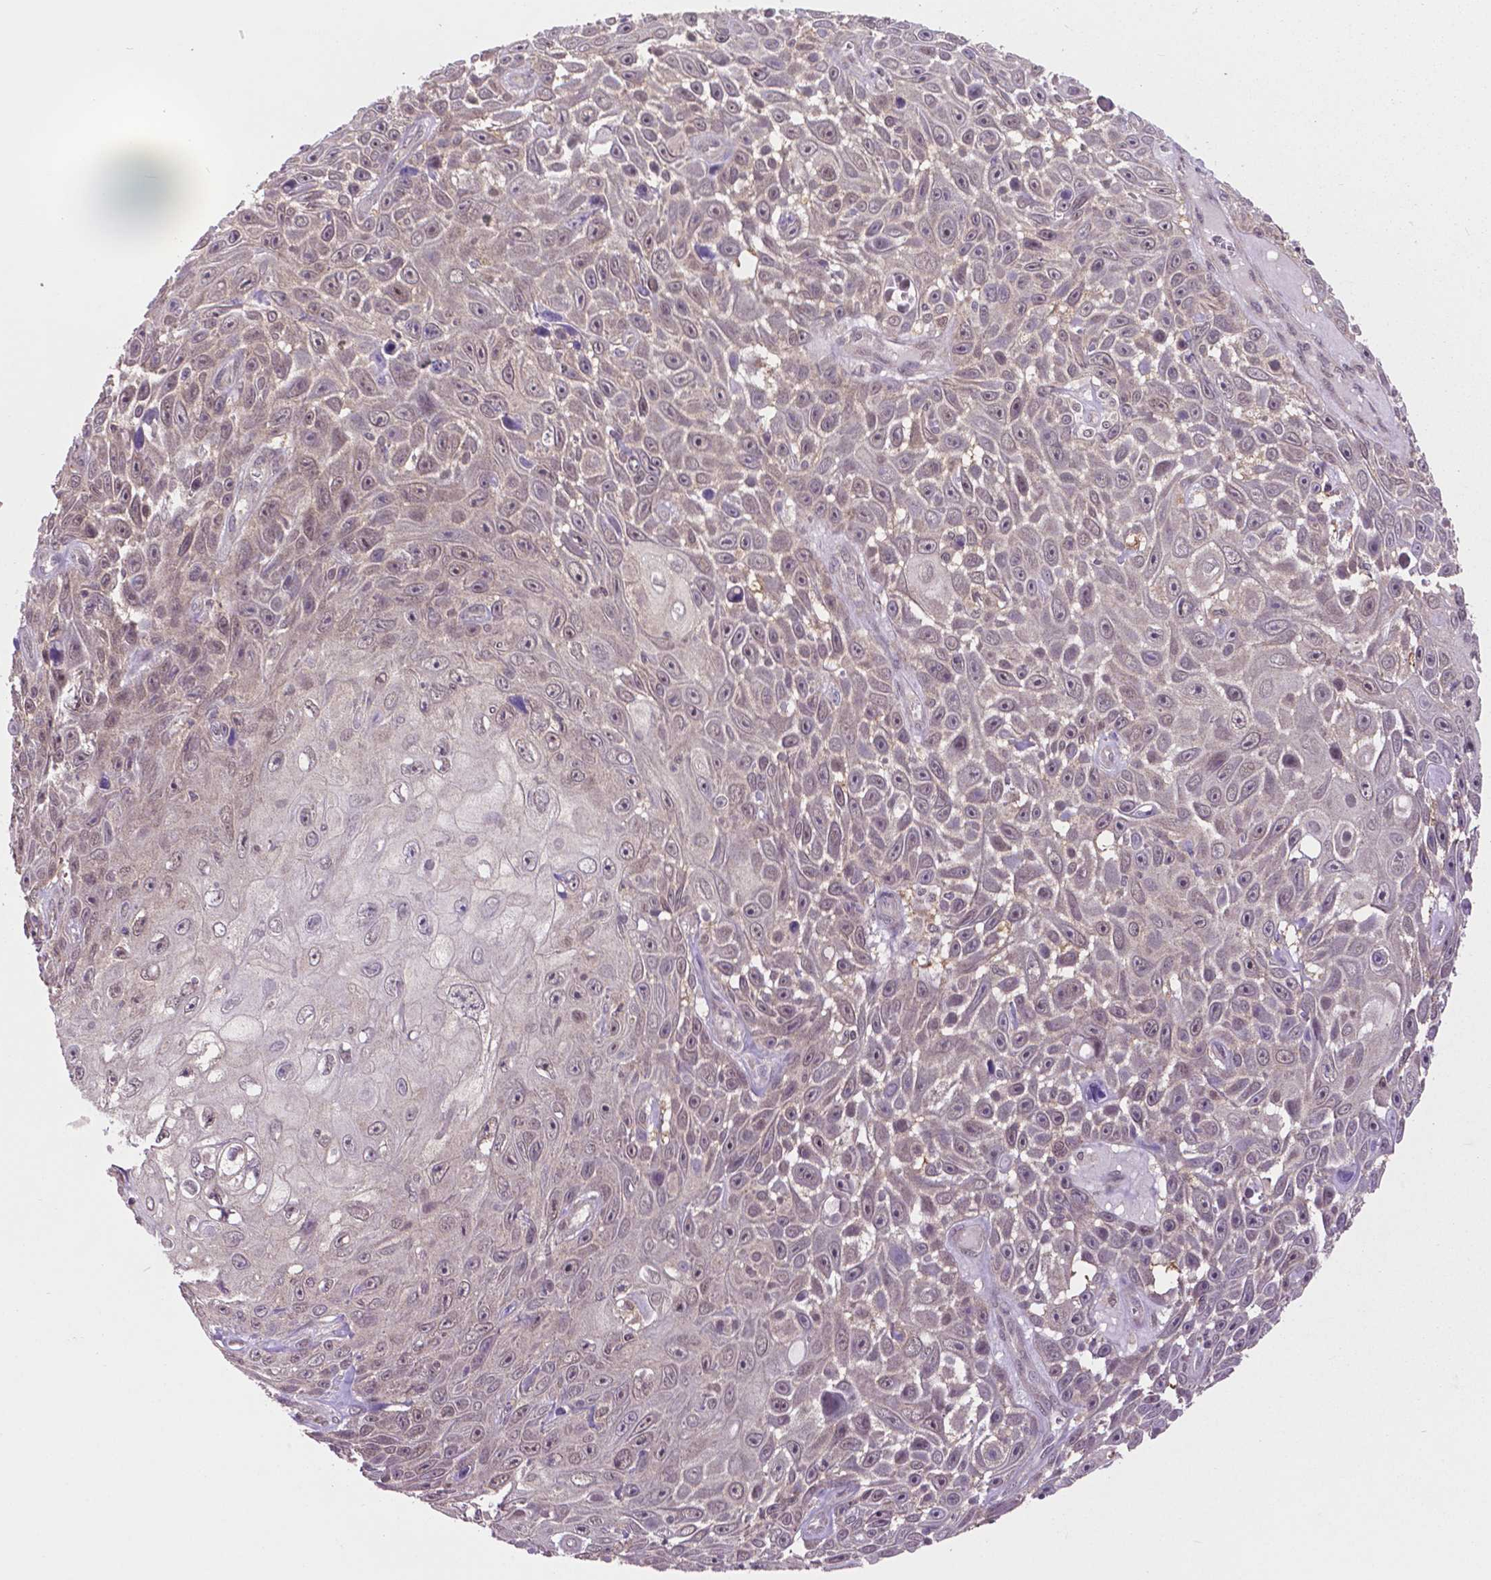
{"staining": {"intensity": "weak", "quantity": "<25%", "location": "nuclear"}, "tissue": "skin cancer", "cell_type": "Tumor cells", "image_type": "cancer", "snomed": [{"axis": "morphology", "description": "Squamous cell carcinoma, NOS"}, {"axis": "topography", "description": "Skin"}], "caption": "This histopathology image is of skin squamous cell carcinoma stained with immunohistochemistry (IHC) to label a protein in brown with the nuclei are counter-stained blue. There is no expression in tumor cells.", "gene": "OTUB1", "patient": {"sex": "male", "age": 82}}